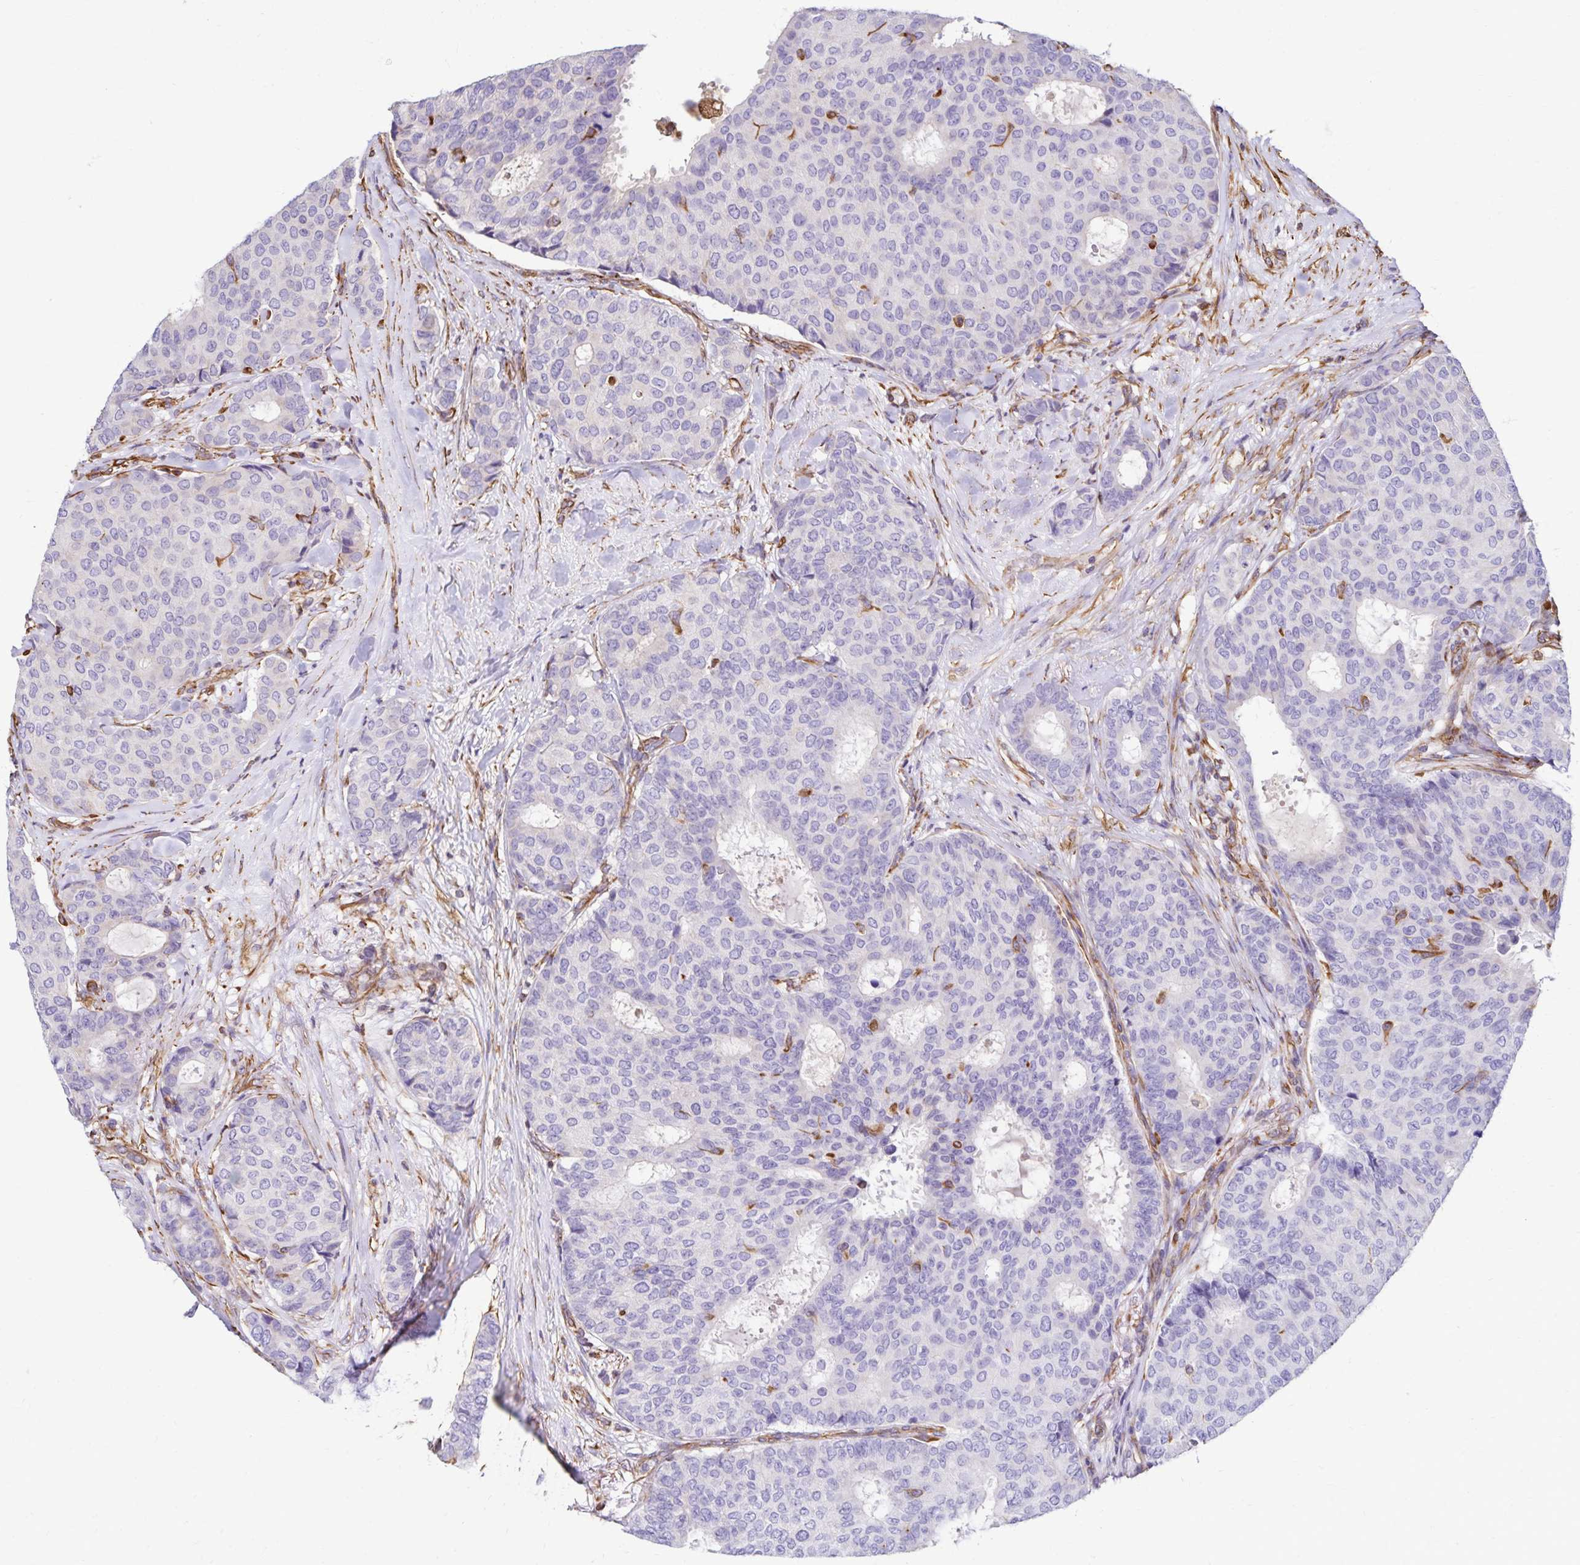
{"staining": {"intensity": "negative", "quantity": "none", "location": "none"}, "tissue": "breast cancer", "cell_type": "Tumor cells", "image_type": "cancer", "snomed": [{"axis": "morphology", "description": "Duct carcinoma"}, {"axis": "topography", "description": "Breast"}], "caption": "Tumor cells show no significant protein positivity in invasive ductal carcinoma (breast).", "gene": "TRPV6", "patient": {"sex": "female", "age": 75}}